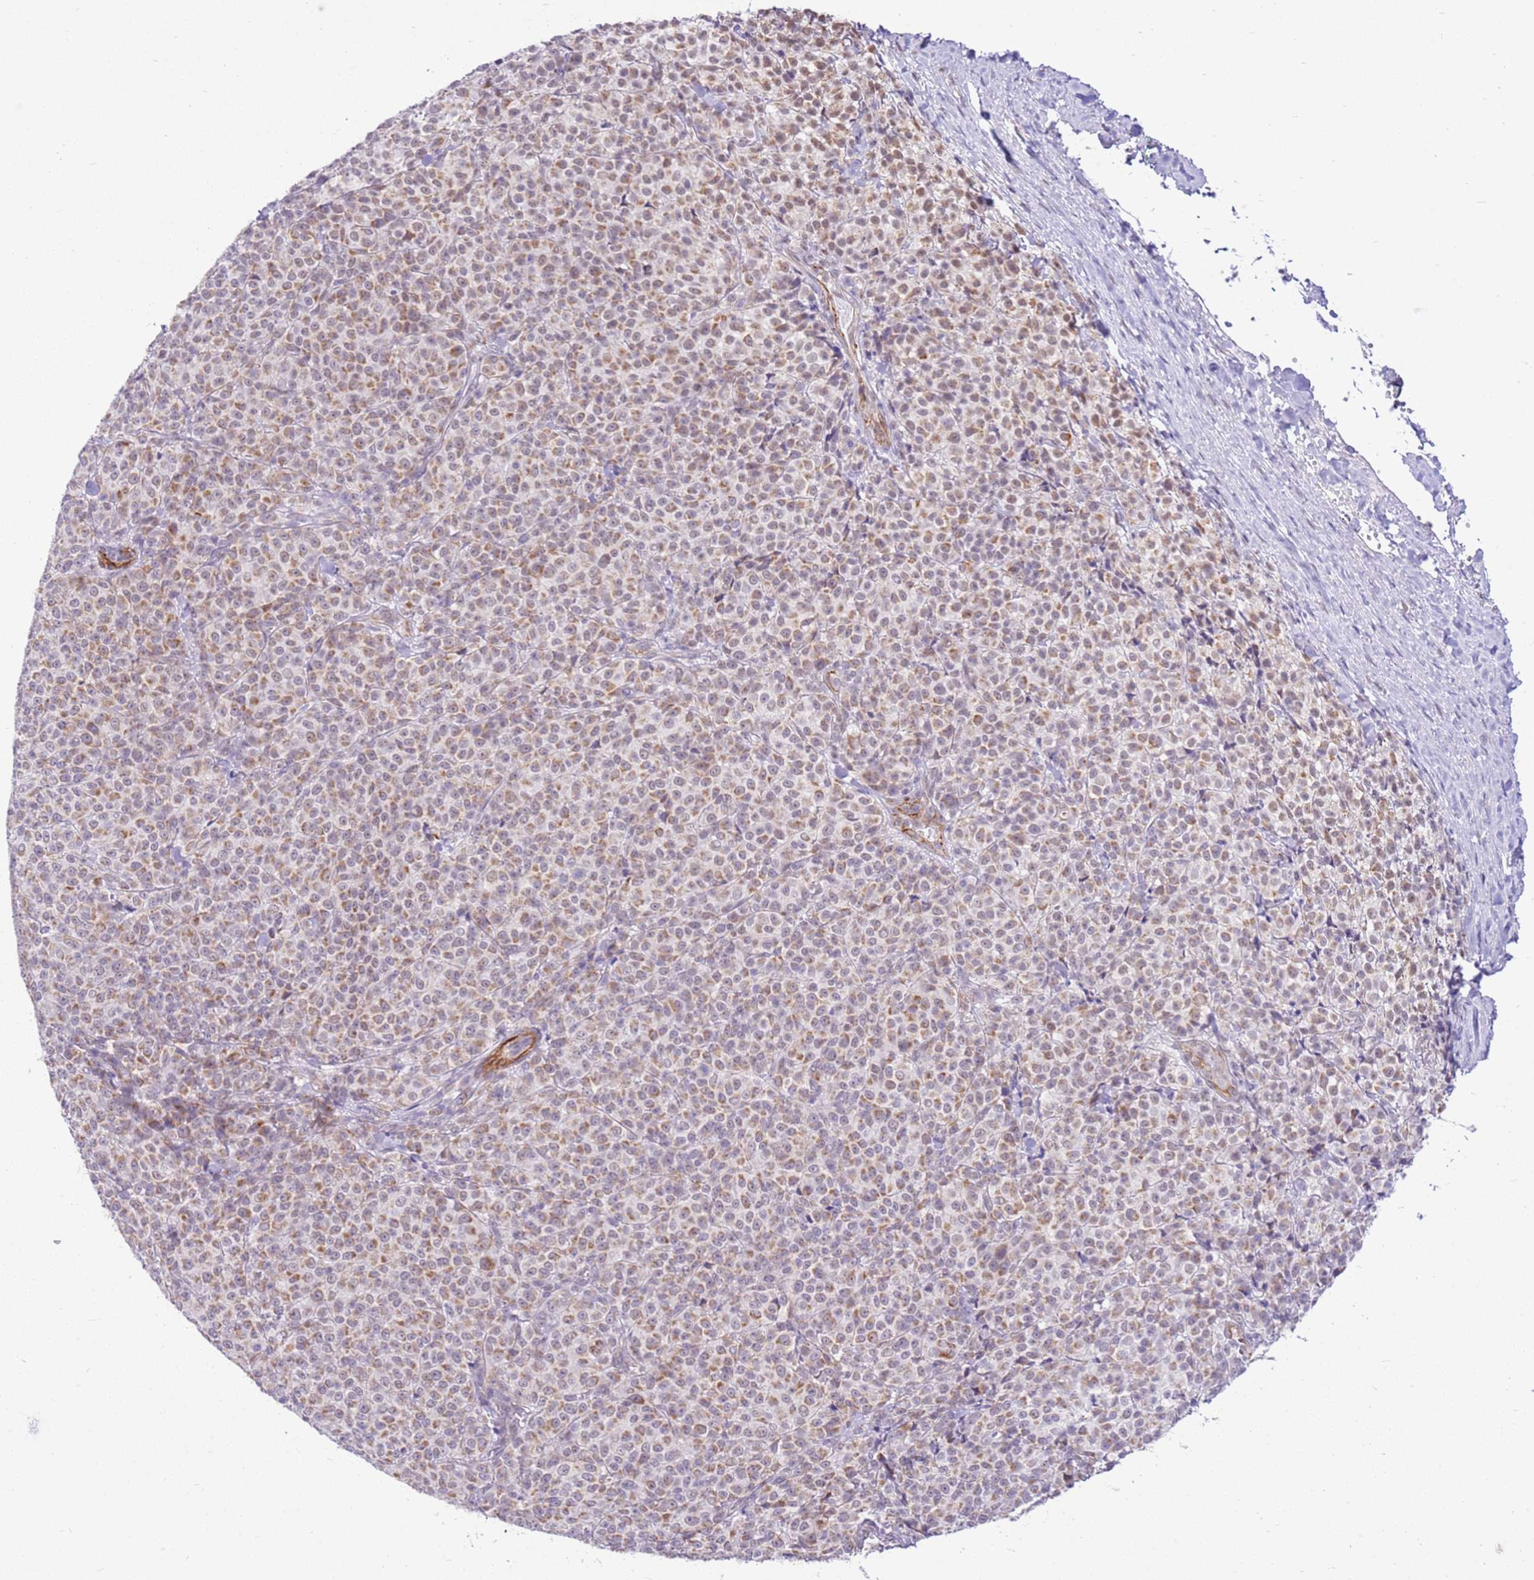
{"staining": {"intensity": "moderate", "quantity": ">75%", "location": "cytoplasmic/membranous"}, "tissue": "melanoma", "cell_type": "Tumor cells", "image_type": "cancer", "snomed": [{"axis": "morphology", "description": "Normal tissue, NOS"}, {"axis": "morphology", "description": "Malignant melanoma, NOS"}, {"axis": "topography", "description": "Skin"}], "caption": "Moderate cytoplasmic/membranous protein positivity is present in about >75% of tumor cells in malignant melanoma.", "gene": "SMIM4", "patient": {"sex": "female", "age": 34}}